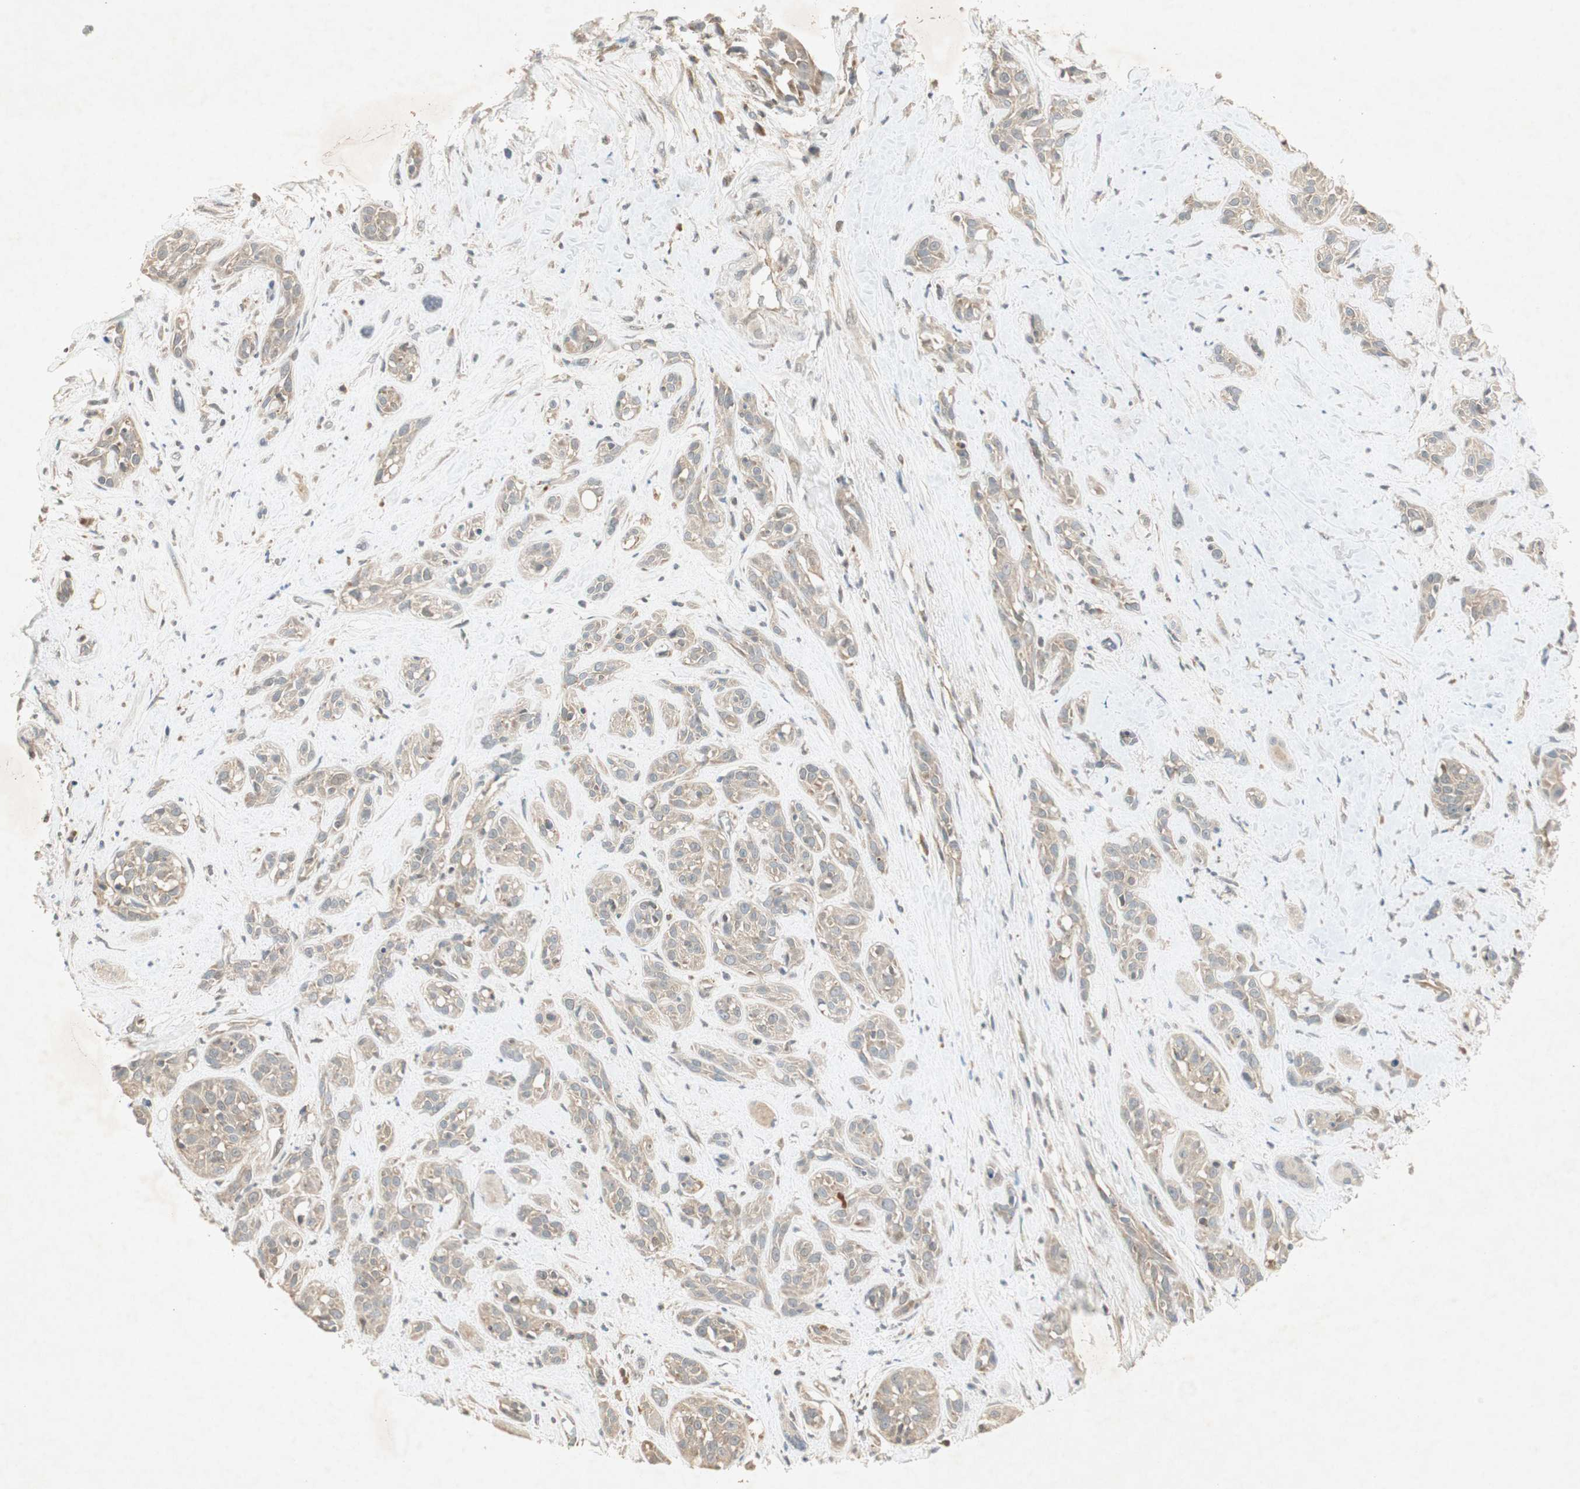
{"staining": {"intensity": "weak", "quantity": ">75%", "location": "cytoplasmic/membranous"}, "tissue": "head and neck cancer", "cell_type": "Tumor cells", "image_type": "cancer", "snomed": [{"axis": "morphology", "description": "Squamous cell carcinoma, NOS"}, {"axis": "topography", "description": "Head-Neck"}], "caption": "Human head and neck cancer stained with a brown dye exhibits weak cytoplasmic/membranous positive staining in about >75% of tumor cells.", "gene": "USP2", "patient": {"sex": "male", "age": 62}}